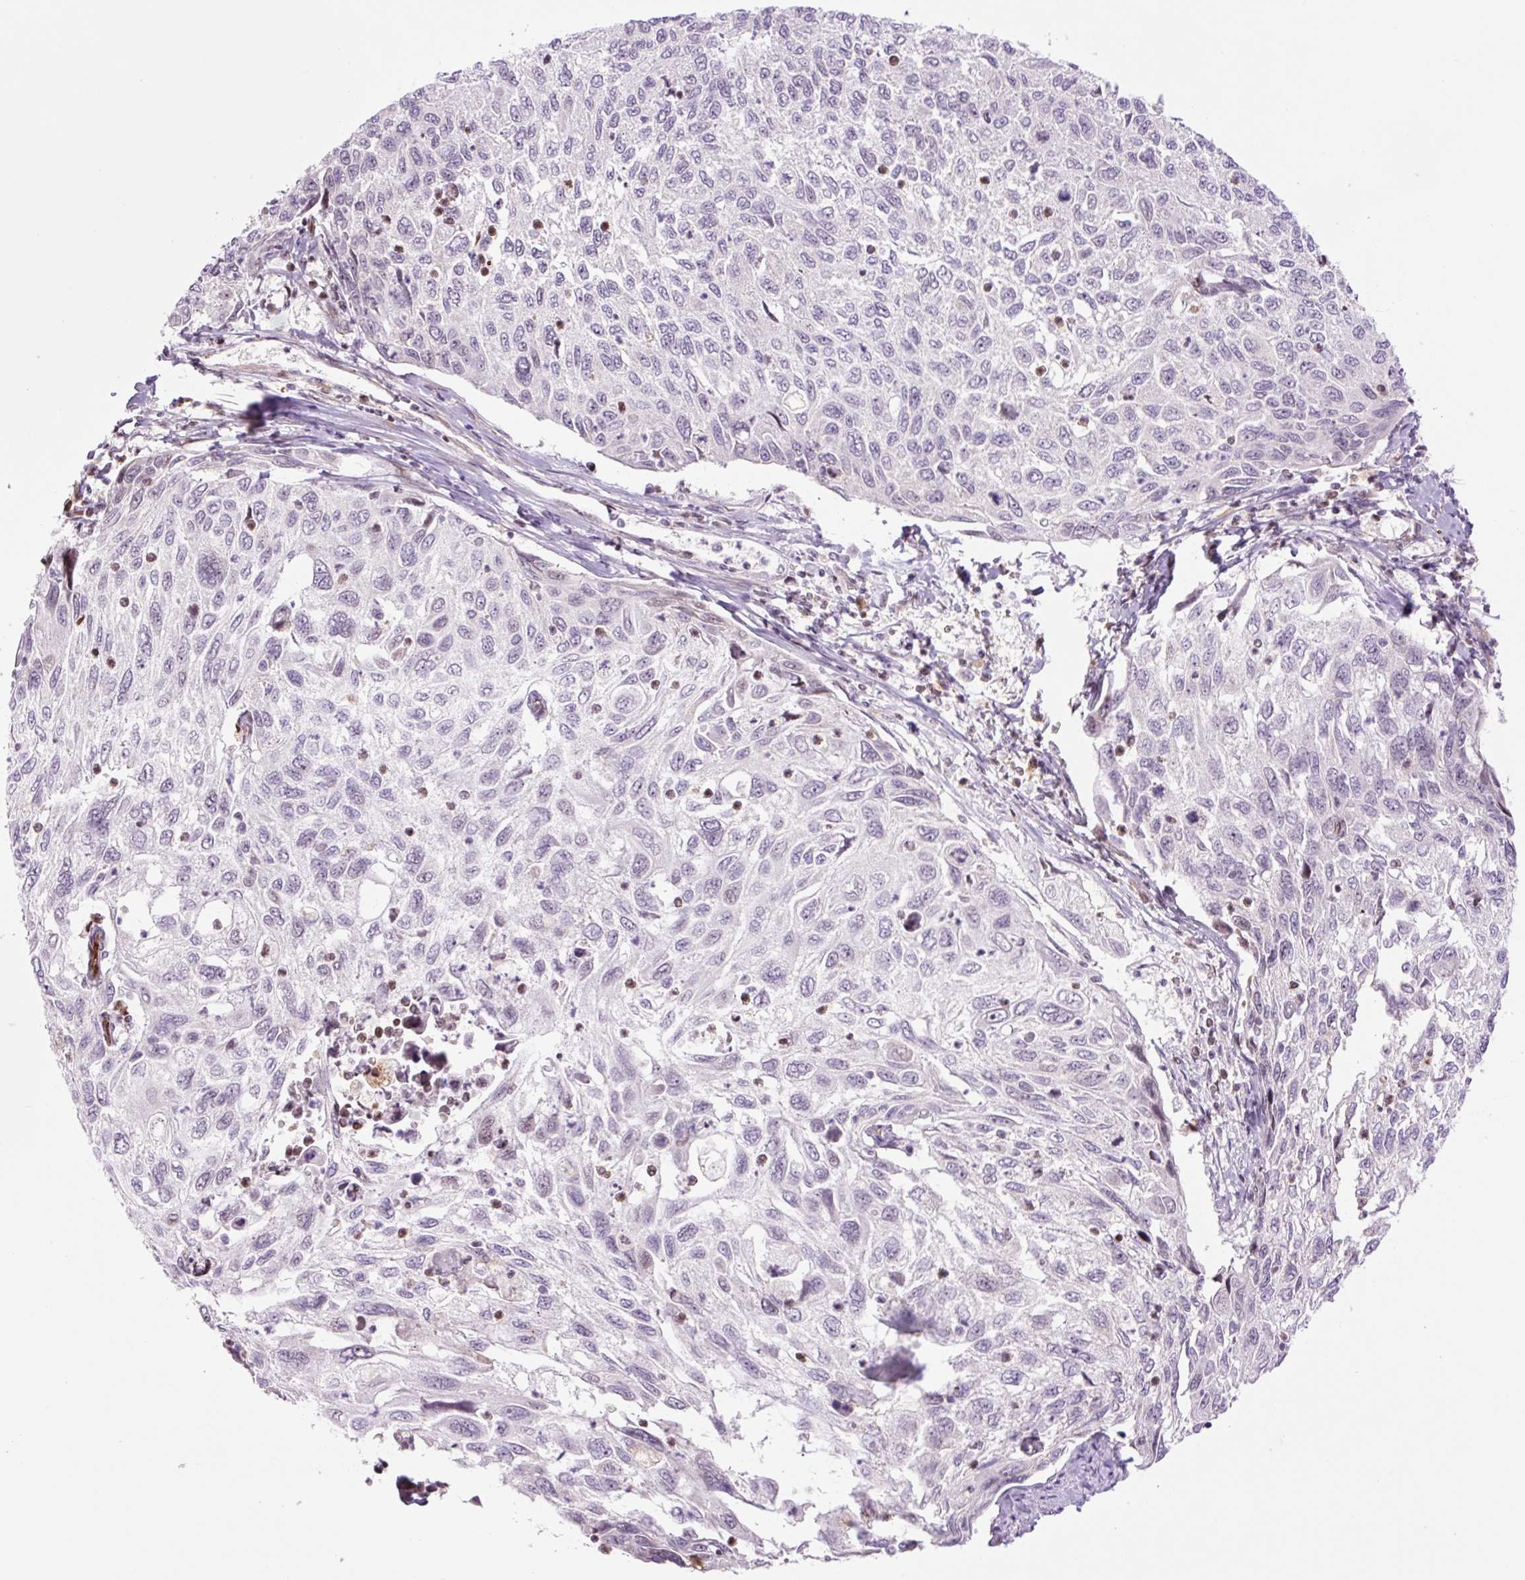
{"staining": {"intensity": "negative", "quantity": "none", "location": "none"}, "tissue": "cervical cancer", "cell_type": "Tumor cells", "image_type": "cancer", "snomed": [{"axis": "morphology", "description": "Squamous cell carcinoma, NOS"}, {"axis": "topography", "description": "Cervix"}], "caption": "An immunohistochemistry photomicrograph of cervical cancer (squamous cell carcinoma) is shown. There is no staining in tumor cells of cervical cancer (squamous cell carcinoma).", "gene": "ZNF417", "patient": {"sex": "female", "age": 70}}